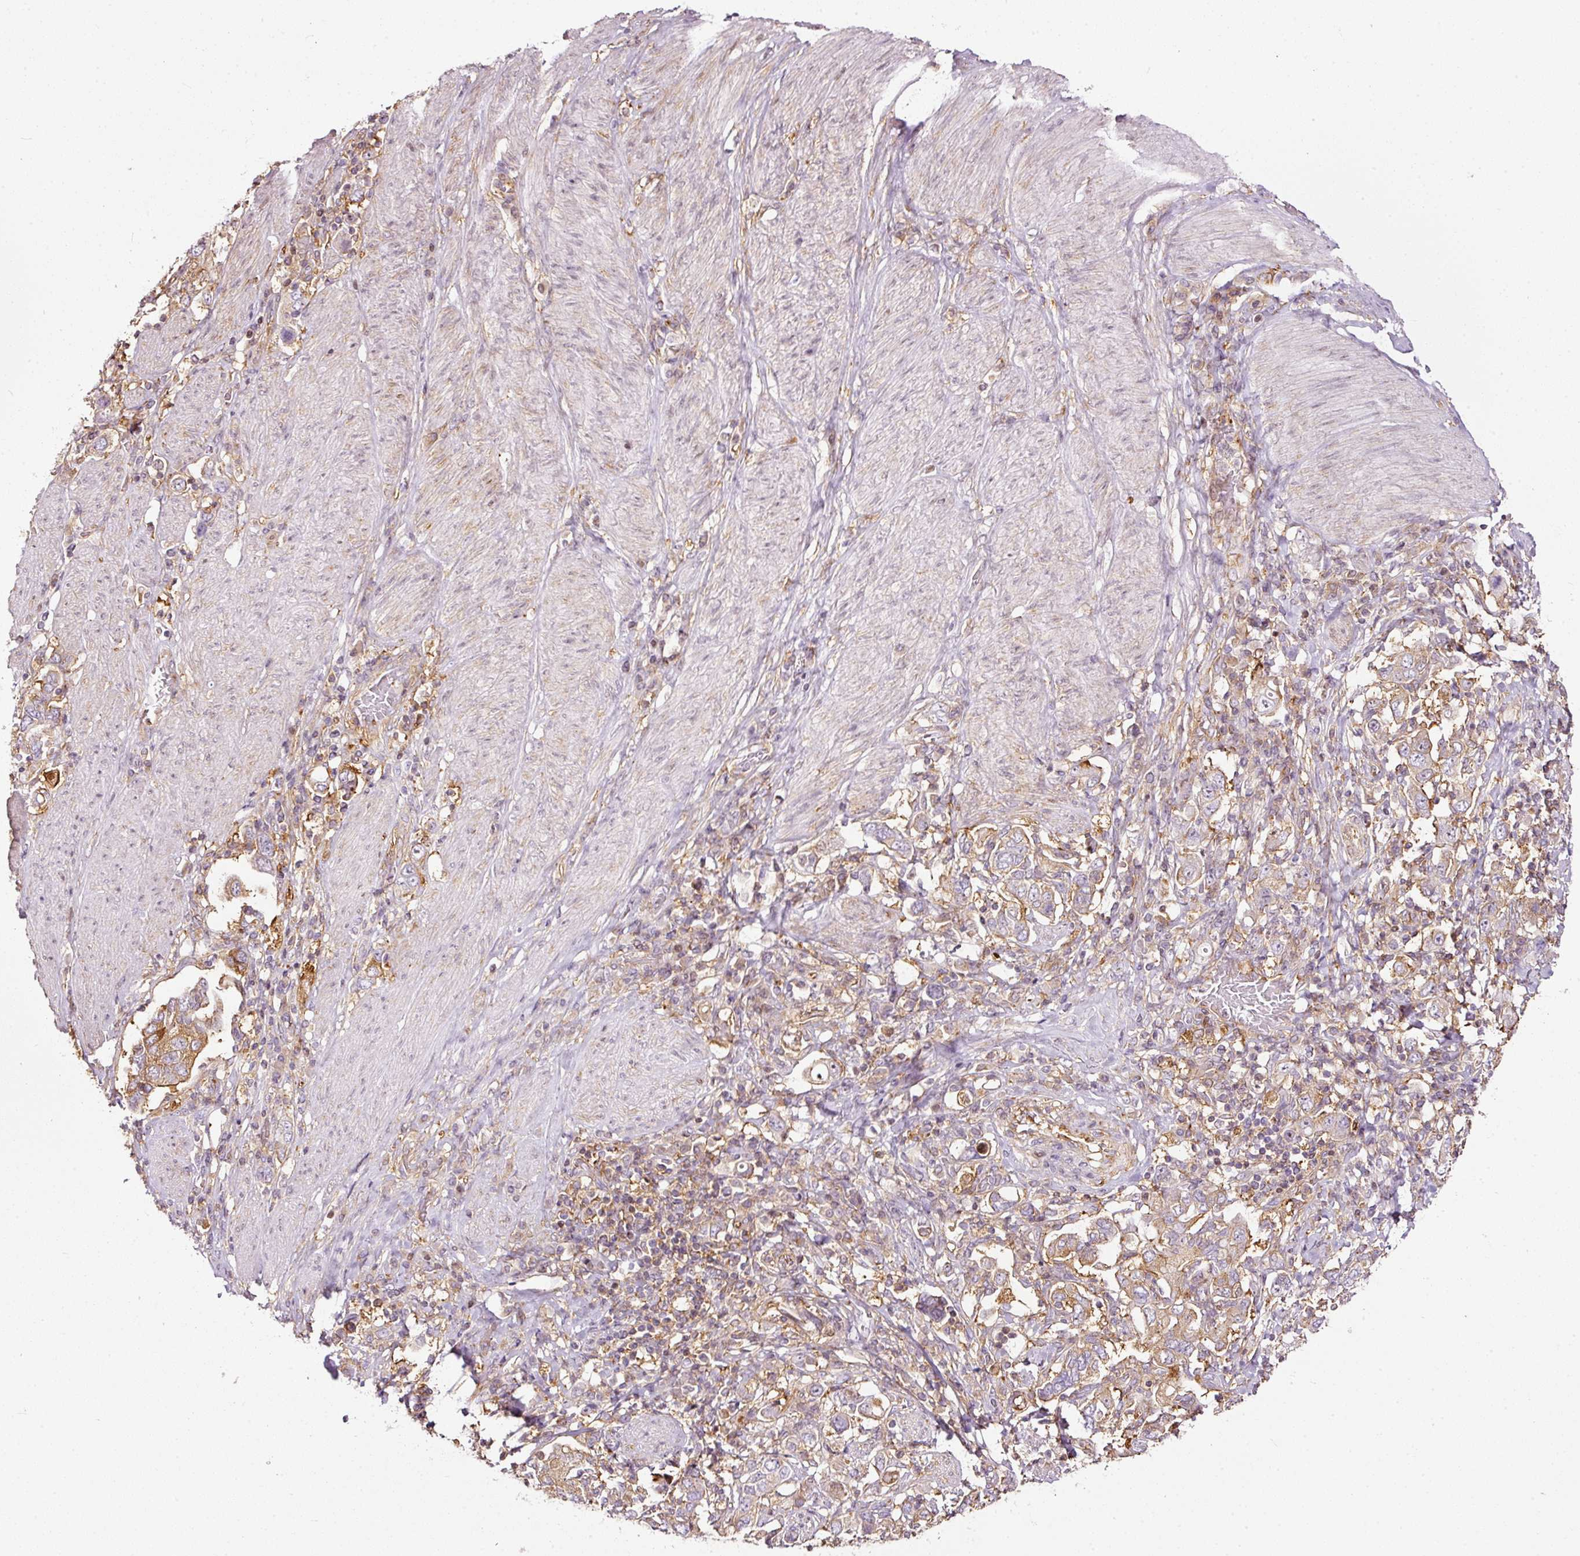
{"staining": {"intensity": "moderate", "quantity": ">75%", "location": "cytoplasmic/membranous"}, "tissue": "stomach cancer", "cell_type": "Tumor cells", "image_type": "cancer", "snomed": [{"axis": "morphology", "description": "Adenocarcinoma, NOS"}, {"axis": "topography", "description": "Stomach, upper"}, {"axis": "topography", "description": "Stomach"}], "caption": "DAB immunohistochemical staining of human stomach adenocarcinoma reveals moderate cytoplasmic/membranous protein expression in approximately >75% of tumor cells. (Stains: DAB in brown, nuclei in blue, Microscopy: brightfield microscopy at high magnification).", "gene": "SCNM1", "patient": {"sex": "male", "age": 62}}